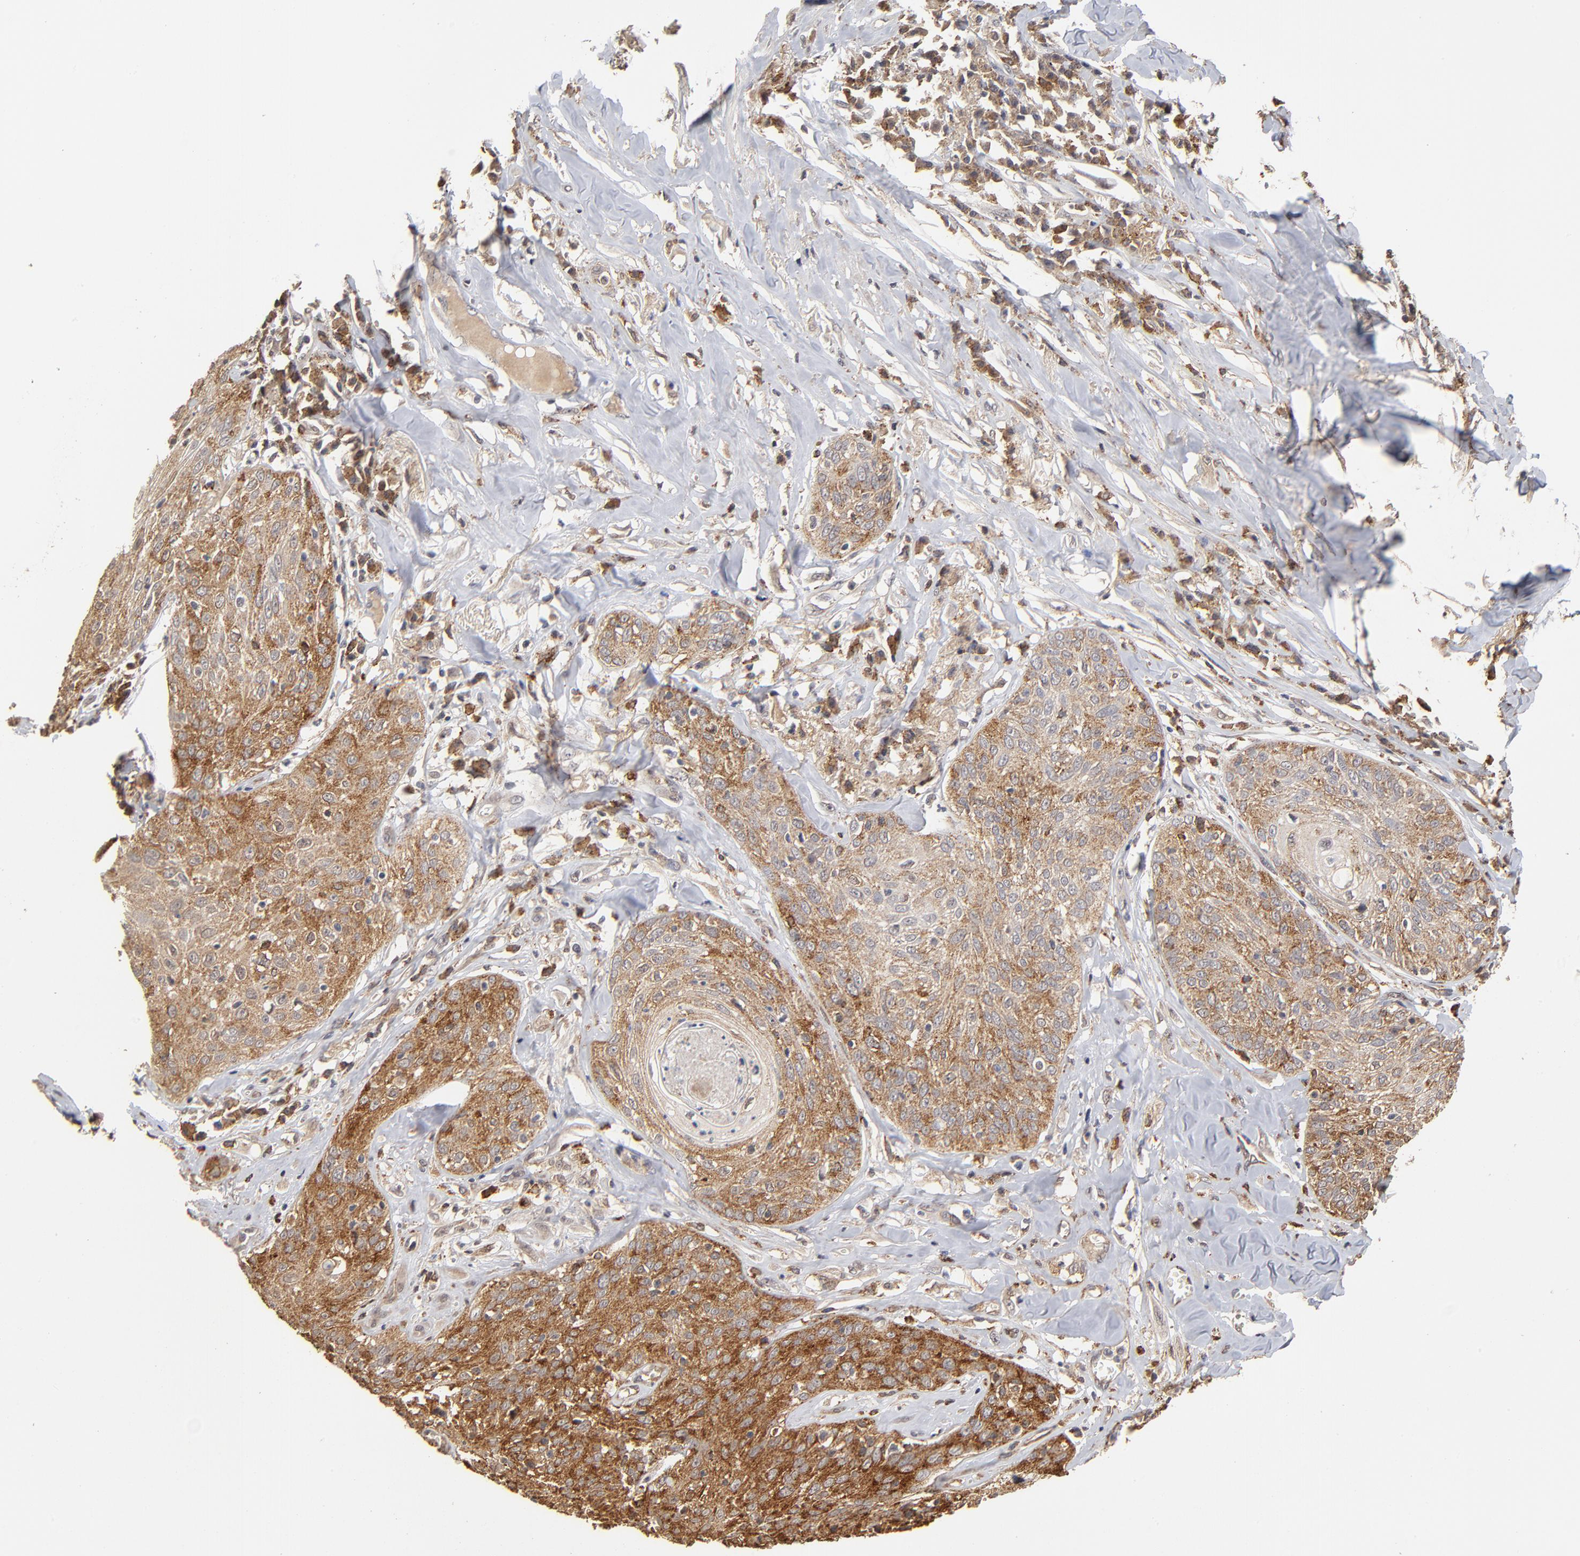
{"staining": {"intensity": "strong", "quantity": ">75%", "location": "cytoplasmic/membranous"}, "tissue": "skin cancer", "cell_type": "Tumor cells", "image_type": "cancer", "snomed": [{"axis": "morphology", "description": "Squamous cell carcinoma, NOS"}, {"axis": "topography", "description": "Skin"}], "caption": "Immunohistochemical staining of skin squamous cell carcinoma reveals high levels of strong cytoplasmic/membranous staining in about >75% of tumor cells.", "gene": "ASB8", "patient": {"sex": "male", "age": 65}}